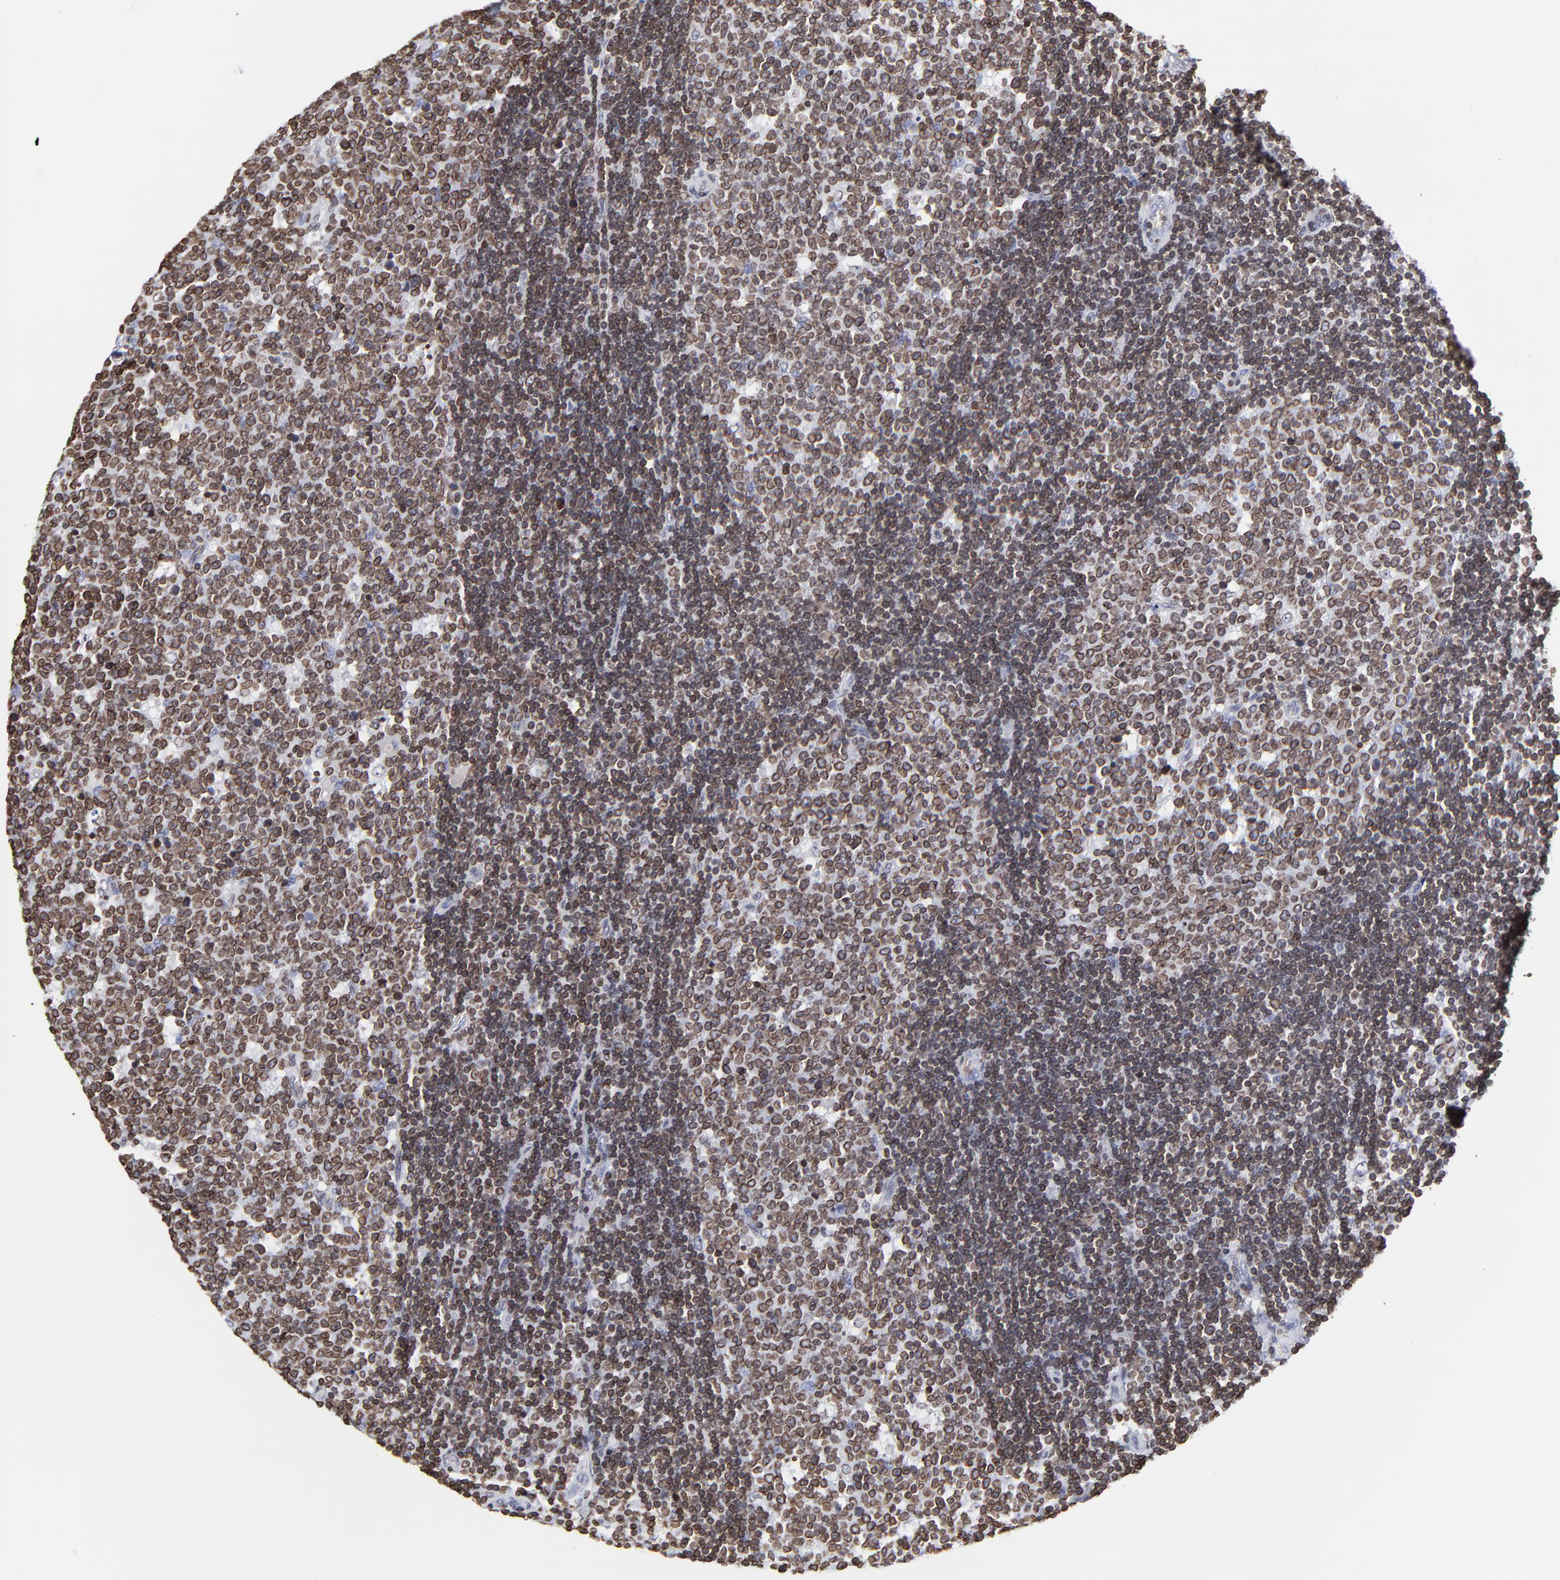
{"staining": {"intensity": "strong", "quantity": ">75%", "location": "cytoplasmic/membranous,nuclear"}, "tissue": "lymph node", "cell_type": "Germinal center cells", "image_type": "normal", "snomed": [{"axis": "morphology", "description": "Normal tissue, NOS"}, {"axis": "topography", "description": "Lymph node"}, {"axis": "topography", "description": "Salivary gland"}], "caption": "Germinal center cells display high levels of strong cytoplasmic/membranous,nuclear expression in approximately >75% of cells in unremarkable lymph node. The staining was performed using DAB, with brown indicating positive protein expression. Nuclei are stained blue with hematoxylin.", "gene": "THAP7", "patient": {"sex": "male", "age": 8}}